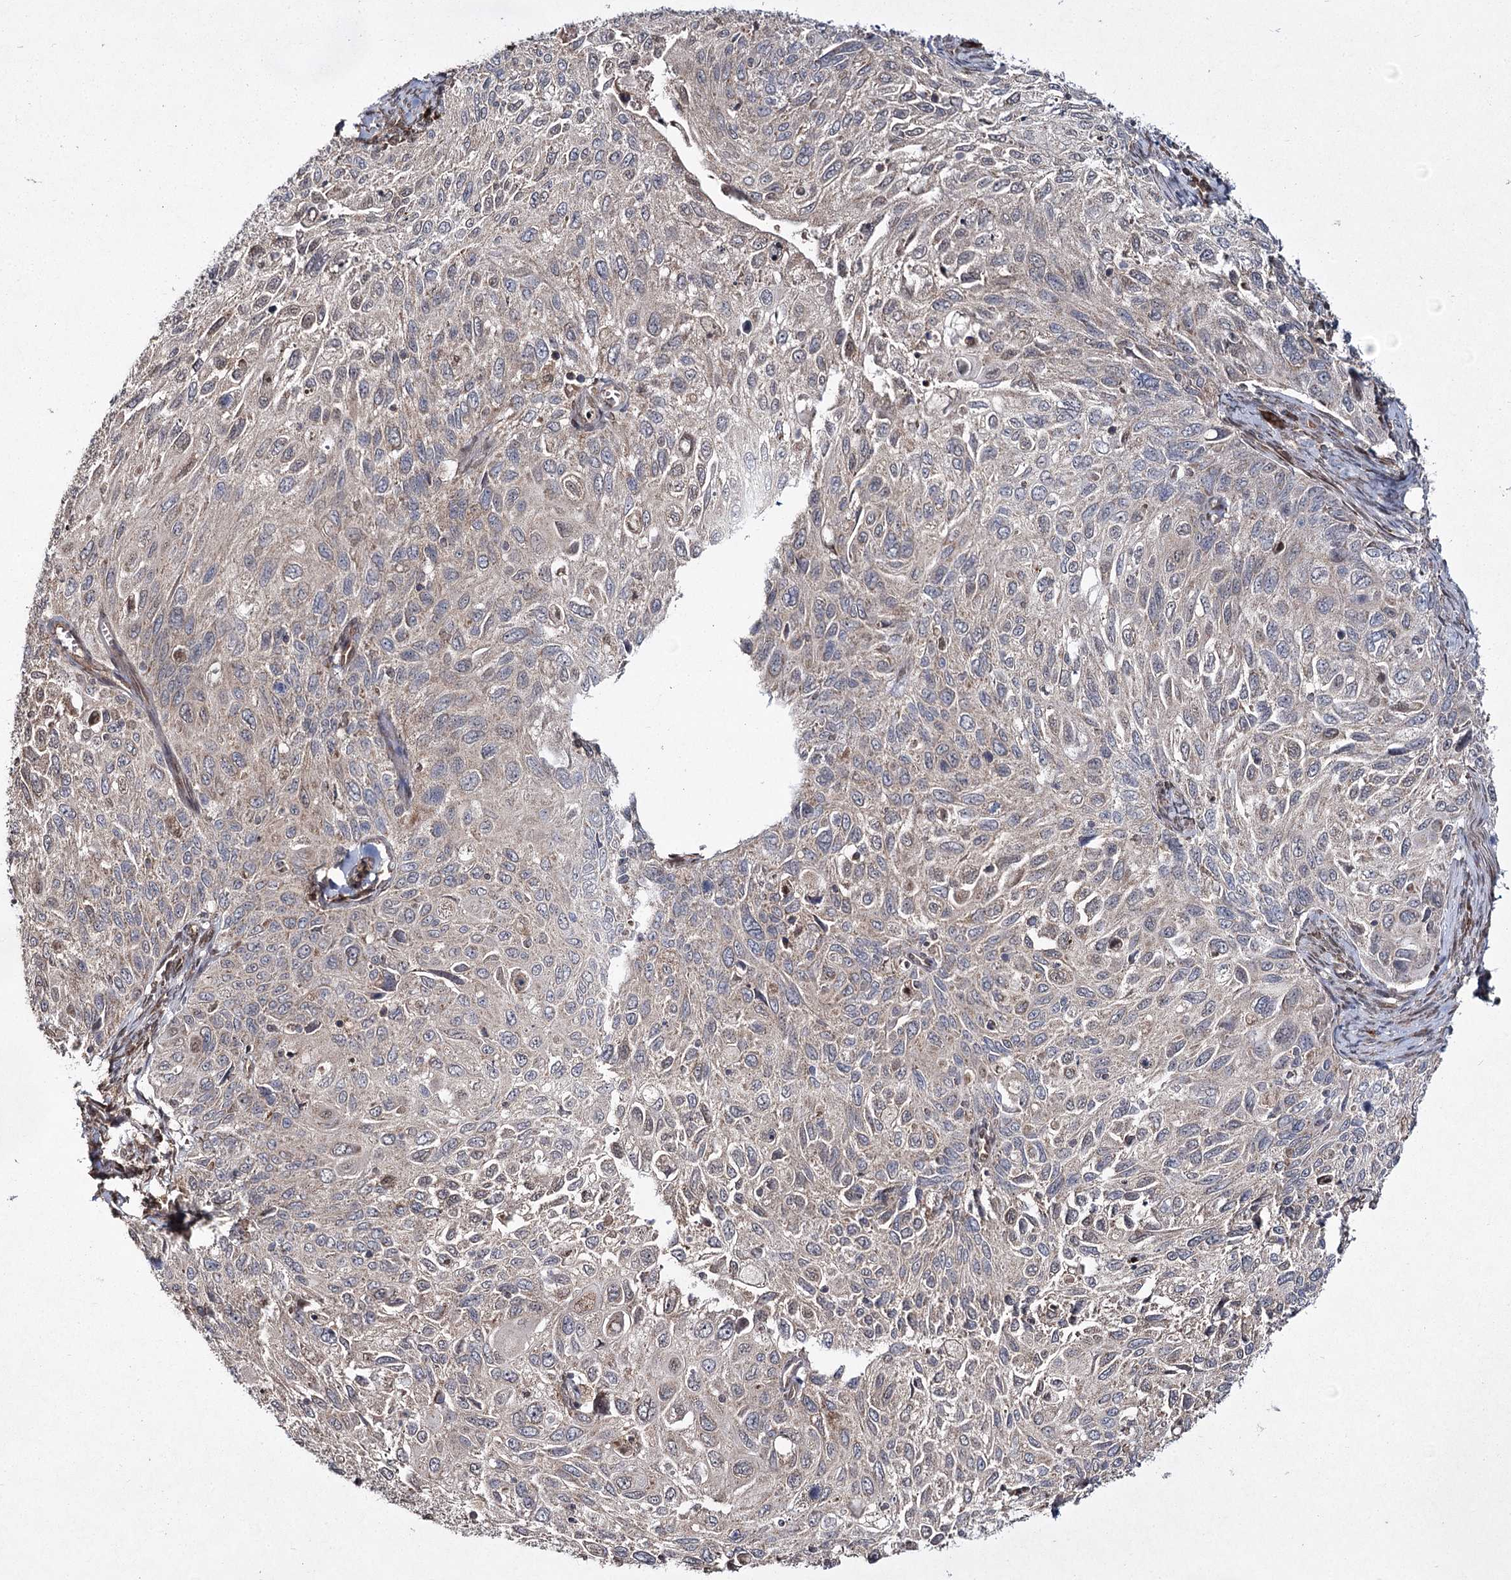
{"staining": {"intensity": "weak", "quantity": "25%-75%", "location": "cytoplasmic/membranous"}, "tissue": "cervical cancer", "cell_type": "Tumor cells", "image_type": "cancer", "snomed": [{"axis": "morphology", "description": "Squamous cell carcinoma, NOS"}, {"axis": "topography", "description": "Cervix"}], "caption": "Protein positivity by IHC demonstrates weak cytoplasmic/membranous staining in approximately 25%-75% of tumor cells in squamous cell carcinoma (cervical). The staining was performed using DAB, with brown indicating positive protein expression. Nuclei are stained blue with hematoxylin.", "gene": "TRNT1", "patient": {"sex": "female", "age": 70}}